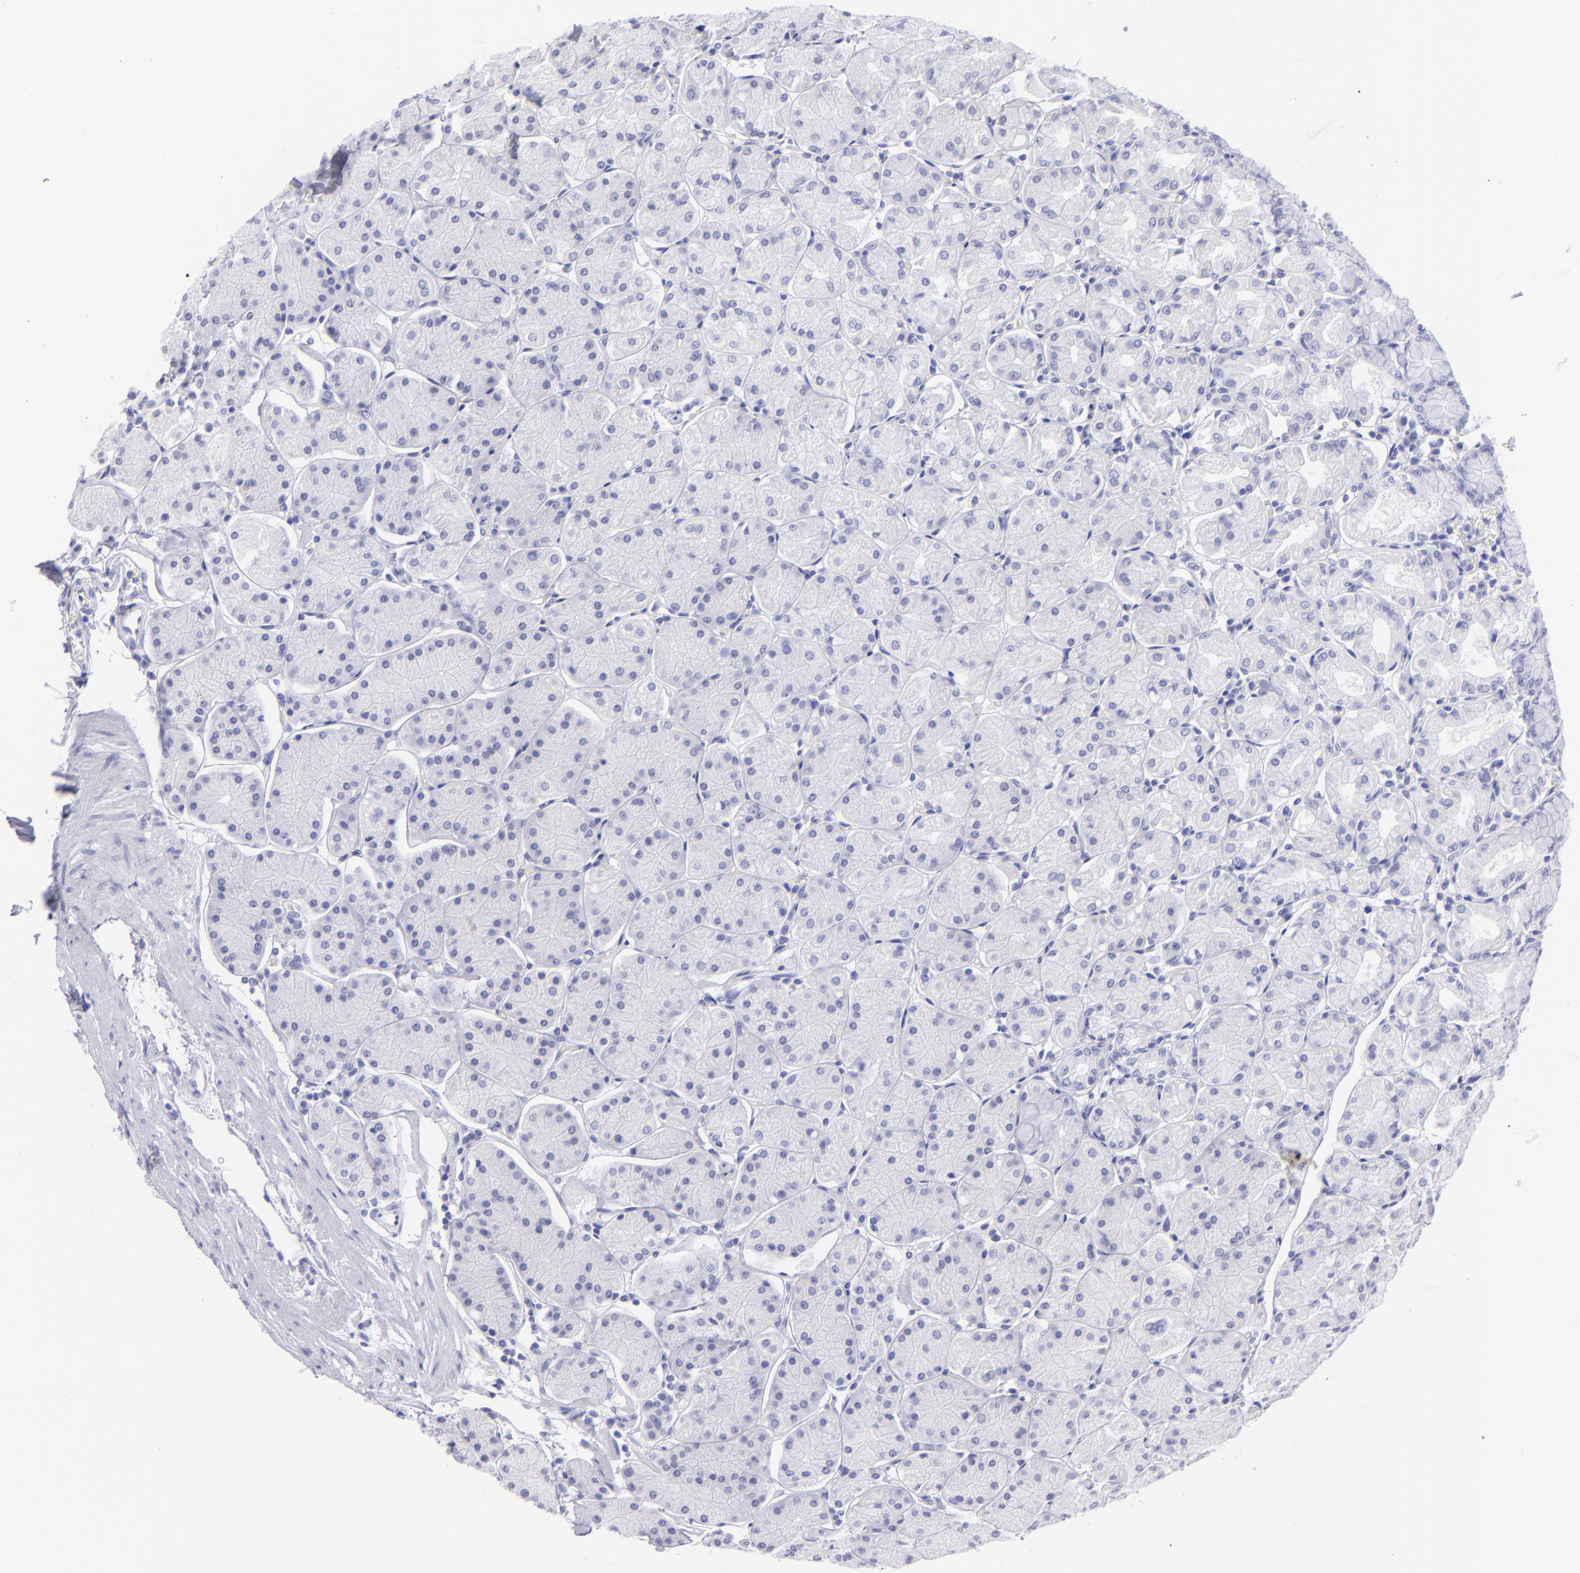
{"staining": {"intensity": "negative", "quantity": "none", "location": "none"}, "tissue": "stomach", "cell_type": "Glandular cells", "image_type": "normal", "snomed": [{"axis": "morphology", "description": "Normal tissue, NOS"}, {"axis": "topography", "description": "Stomach, upper"}, {"axis": "topography", "description": "Stomach"}], "caption": "An immunohistochemistry (IHC) image of benign stomach is shown. There is no staining in glandular cells of stomach. (Stains: DAB immunohistochemistry with hematoxylin counter stain, Microscopy: brightfield microscopy at high magnification).", "gene": "SLC1A3", "patient": {"sex": "male", "age": 76}}